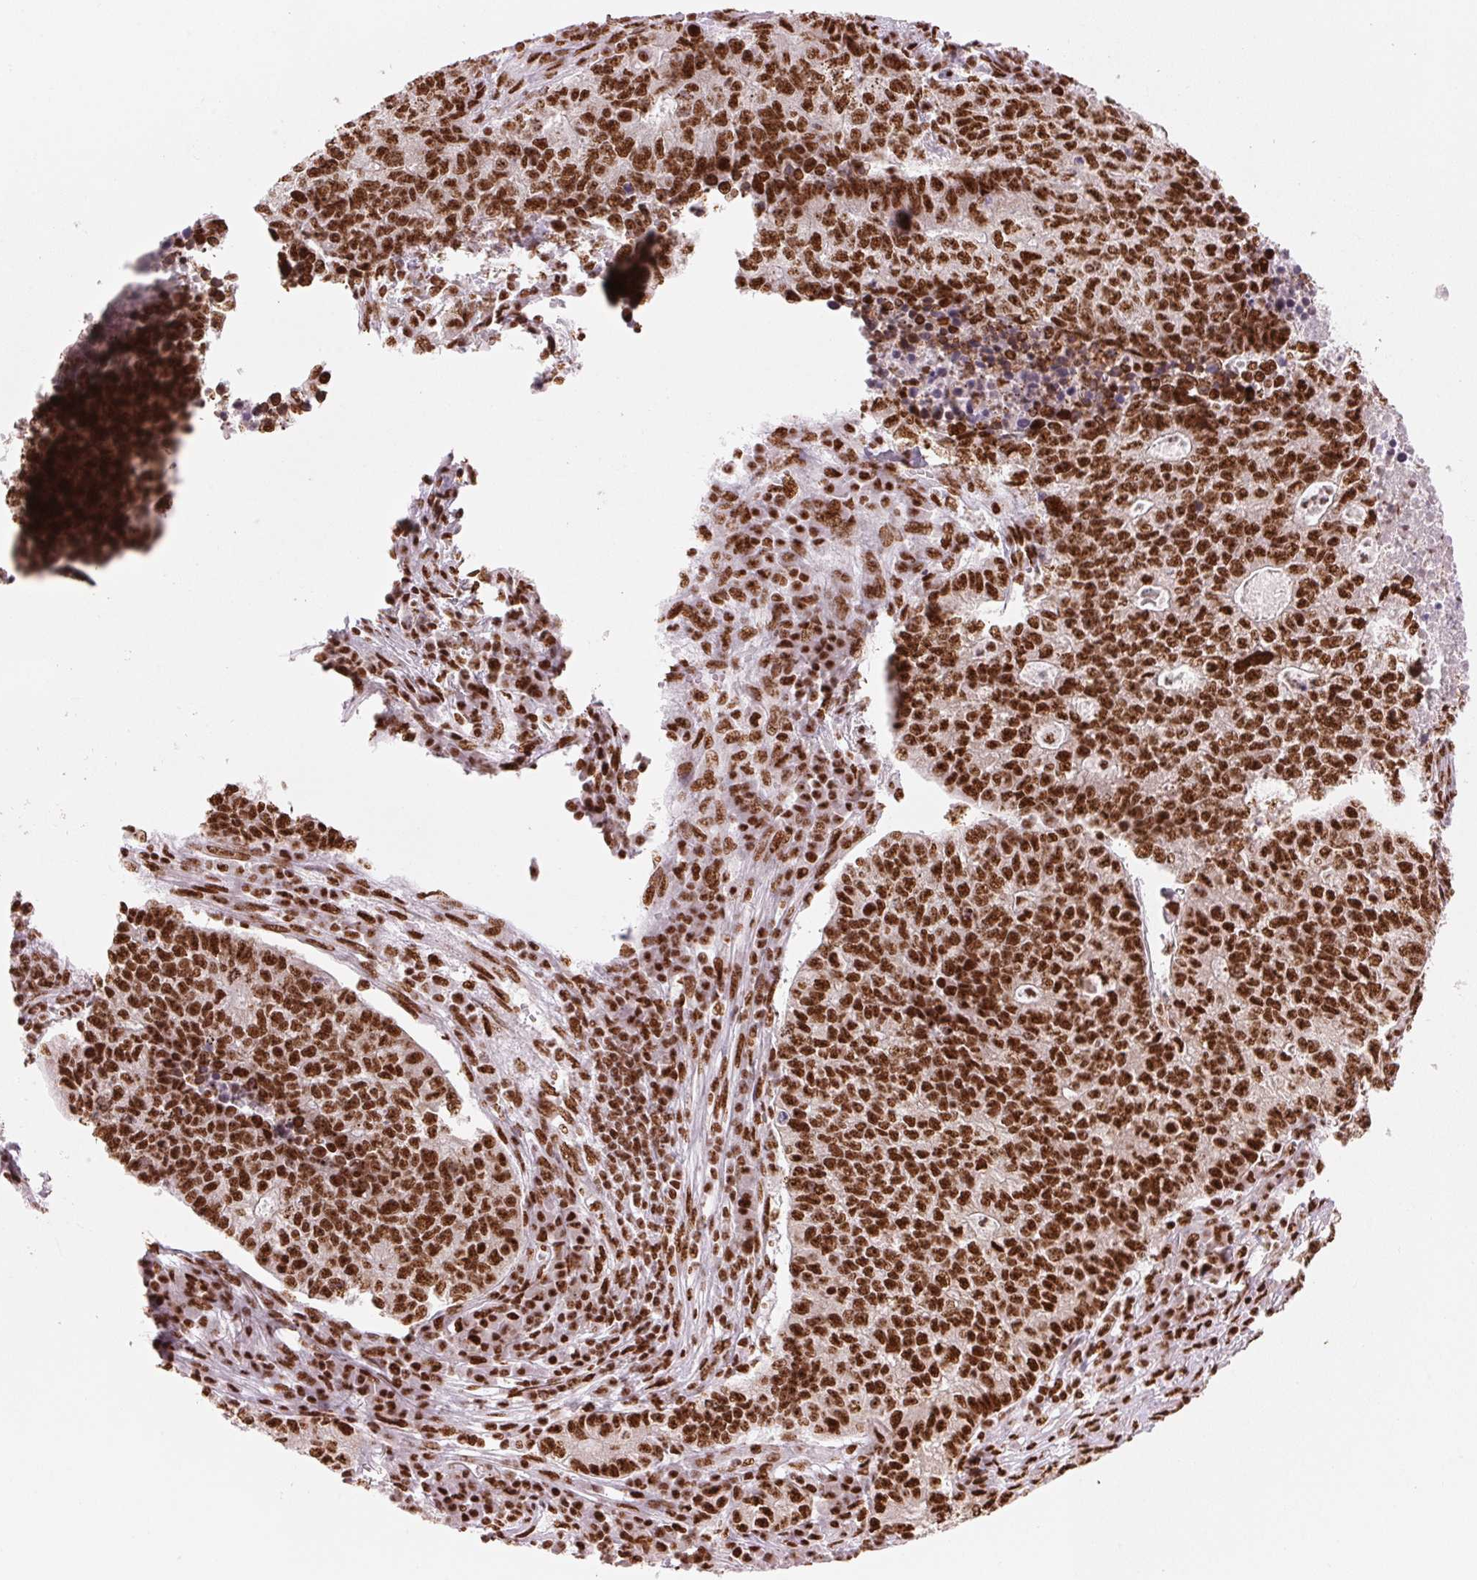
{"staining": {"intensity": "strong", "quantity": ">75%", "location": "nuclear"}, "tissue": "lung cancer", "cell_type": "Tumor cells", "image_type": "cancer", "snomed": [{"axis": "morphology", "description": "Adenocarcinoma, NOS"}, {"axis": "topography", "description": "Lung"}], "caption": "Protein staining of adenocarcinoma (lung) tissue displays strong nuclear positivity in about >75% of tumor cells. The protein of interest is stained brown, and the nuclei are stained in blue (DAB (3,3'-diaminobenzidine) IHC with brightfield microscopy, high magnification).", "gene": "NXF1", "patient": {"sex": "male", "age": 57}}